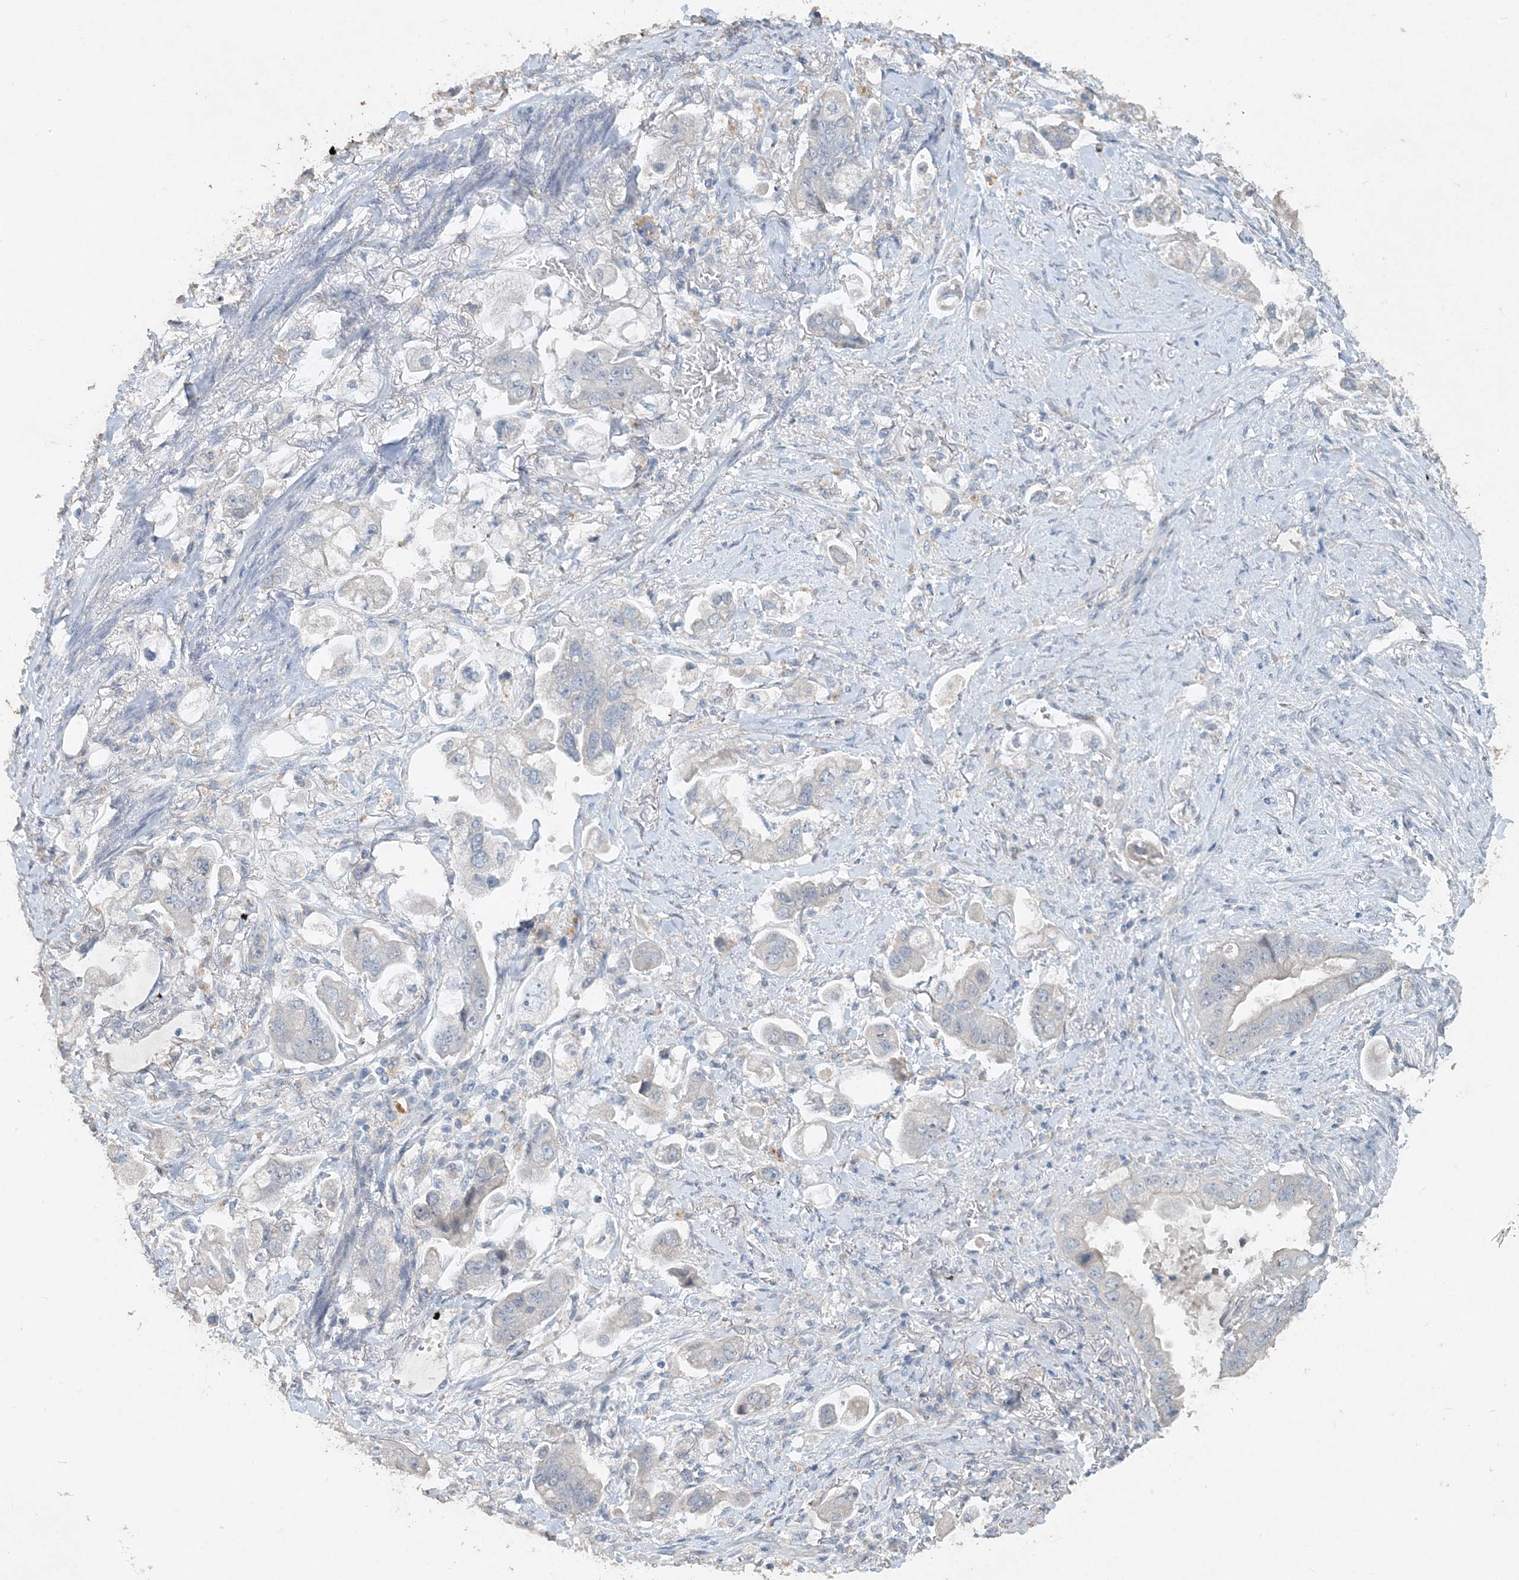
{"staining": {"intensity": "negative", "quantity": "none", "location": "none"}, "tissue": "stomach cancer", "cell_type": "Tumor cells", "image_type": "cancer", "snomed": [{"axis": "morphology", "description": "Adenocarcinoma, NOS"}, {"axis": "topography", "description": "Stomach"}], "caption": "Tumor cells show no significant protein expression in stomach cancer. The staining is performed using DAB (3,3'-diaminobenzidine) brown chromogen with nuclei counter-stained in using hematoxylin.", "gene": "DNAH5", "patient": {"sex": "male", "age": 62}}